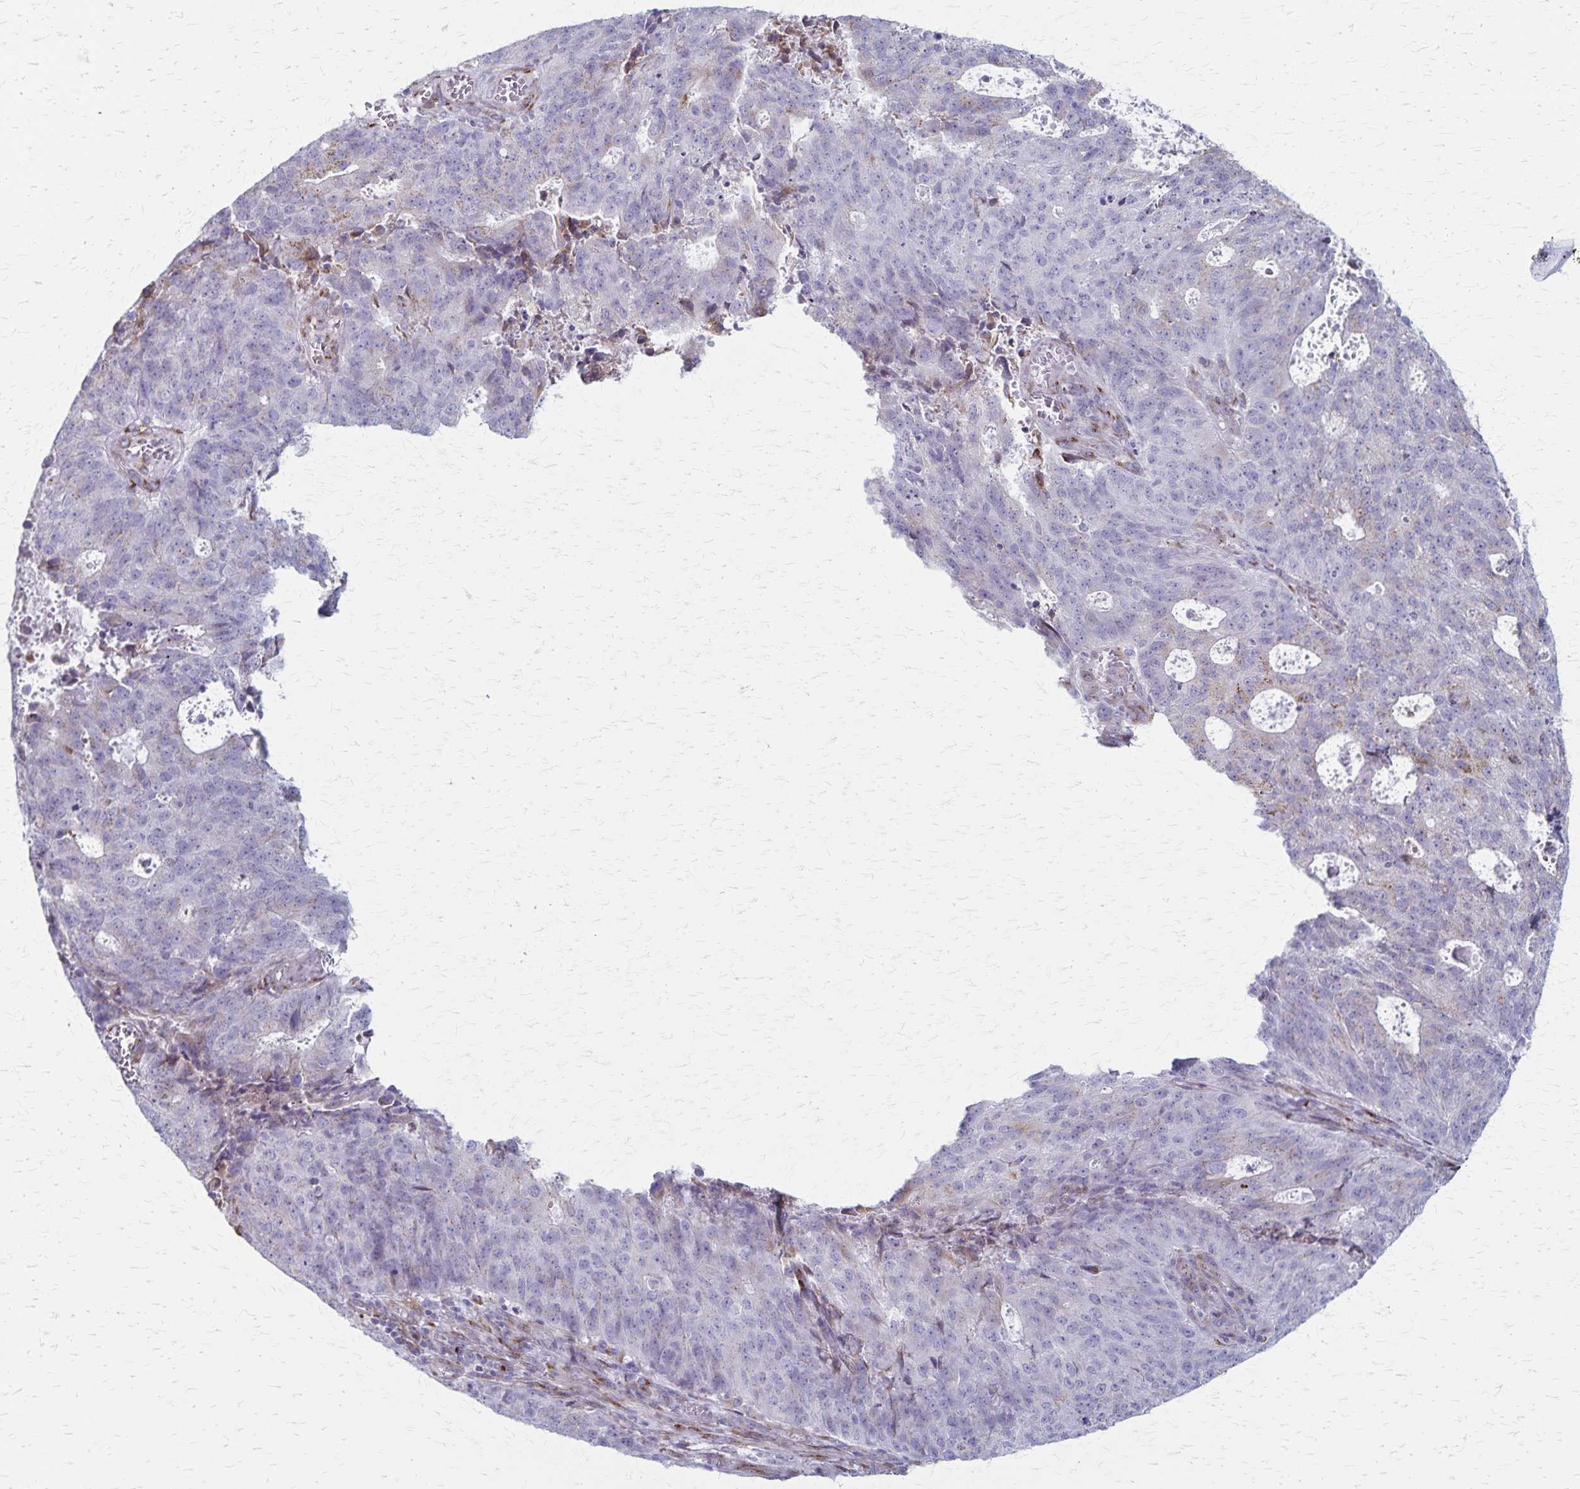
{"staining": {"intensity": "moderate", "quantity": "<25%", "location": "cytoplasmic/membranous"}, "tissue": "endometrial cancer", "cell_type": "Tumor cells", "image_type": "cancer", "snomed": [{"axis": "morphology", "description": "Adenocarcinoma, NOS"}, {"axis": "topography", "description": "Endometrium"}], "caption": "Brown immunohistochemical staining in human endometrial adenocarcinoma exhibits moderate cytoplasmic/membranous expression in about <25% of tumor cells.", "gene": "MCFD2", "patient": {"sex": "female", "age": 82}}